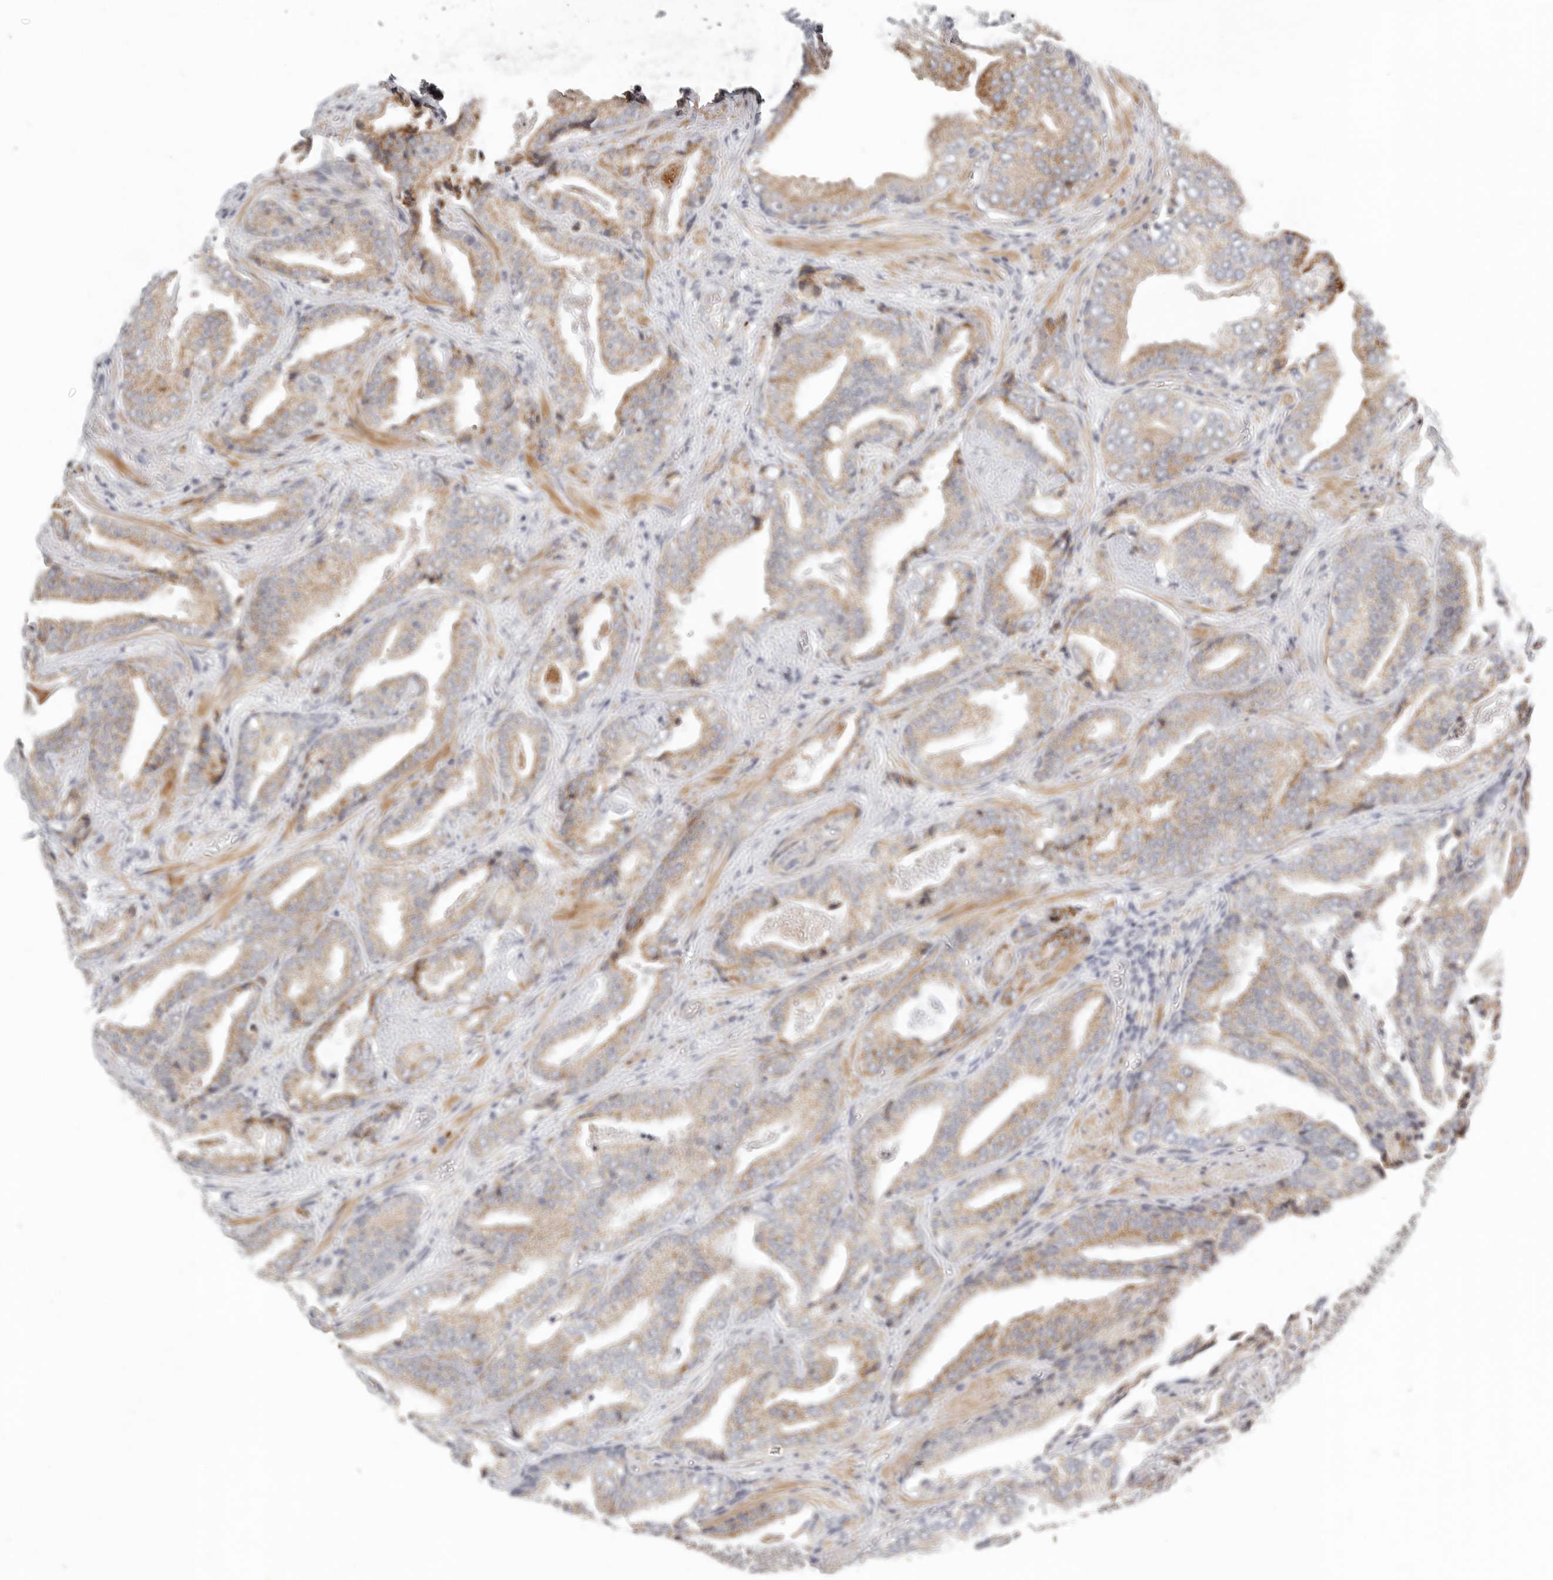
{"staining": {"intensity": "weak", "quantity": ">75%", "location": "cytoplasmic/membranous"}, "tissue": "prostate cancer", "cell_type": "Tumor cells", "image_type": "cancer", "snomed": [{"axis": "morphology", "description": "Adenocarcinoma, Low grade"}, {"axis": "topography", "description": "Prostate"}], "caption": "Weak cytoplasmic/membranous protein staining is seen in about >75% of tumor cells in prostate adenocarcinoma (low-grade). (DAB IHC, brown staining for protein, blue staining for nuclei).", "gene": "MICALL2", "patient": {"sex": "male", "age": 67}}